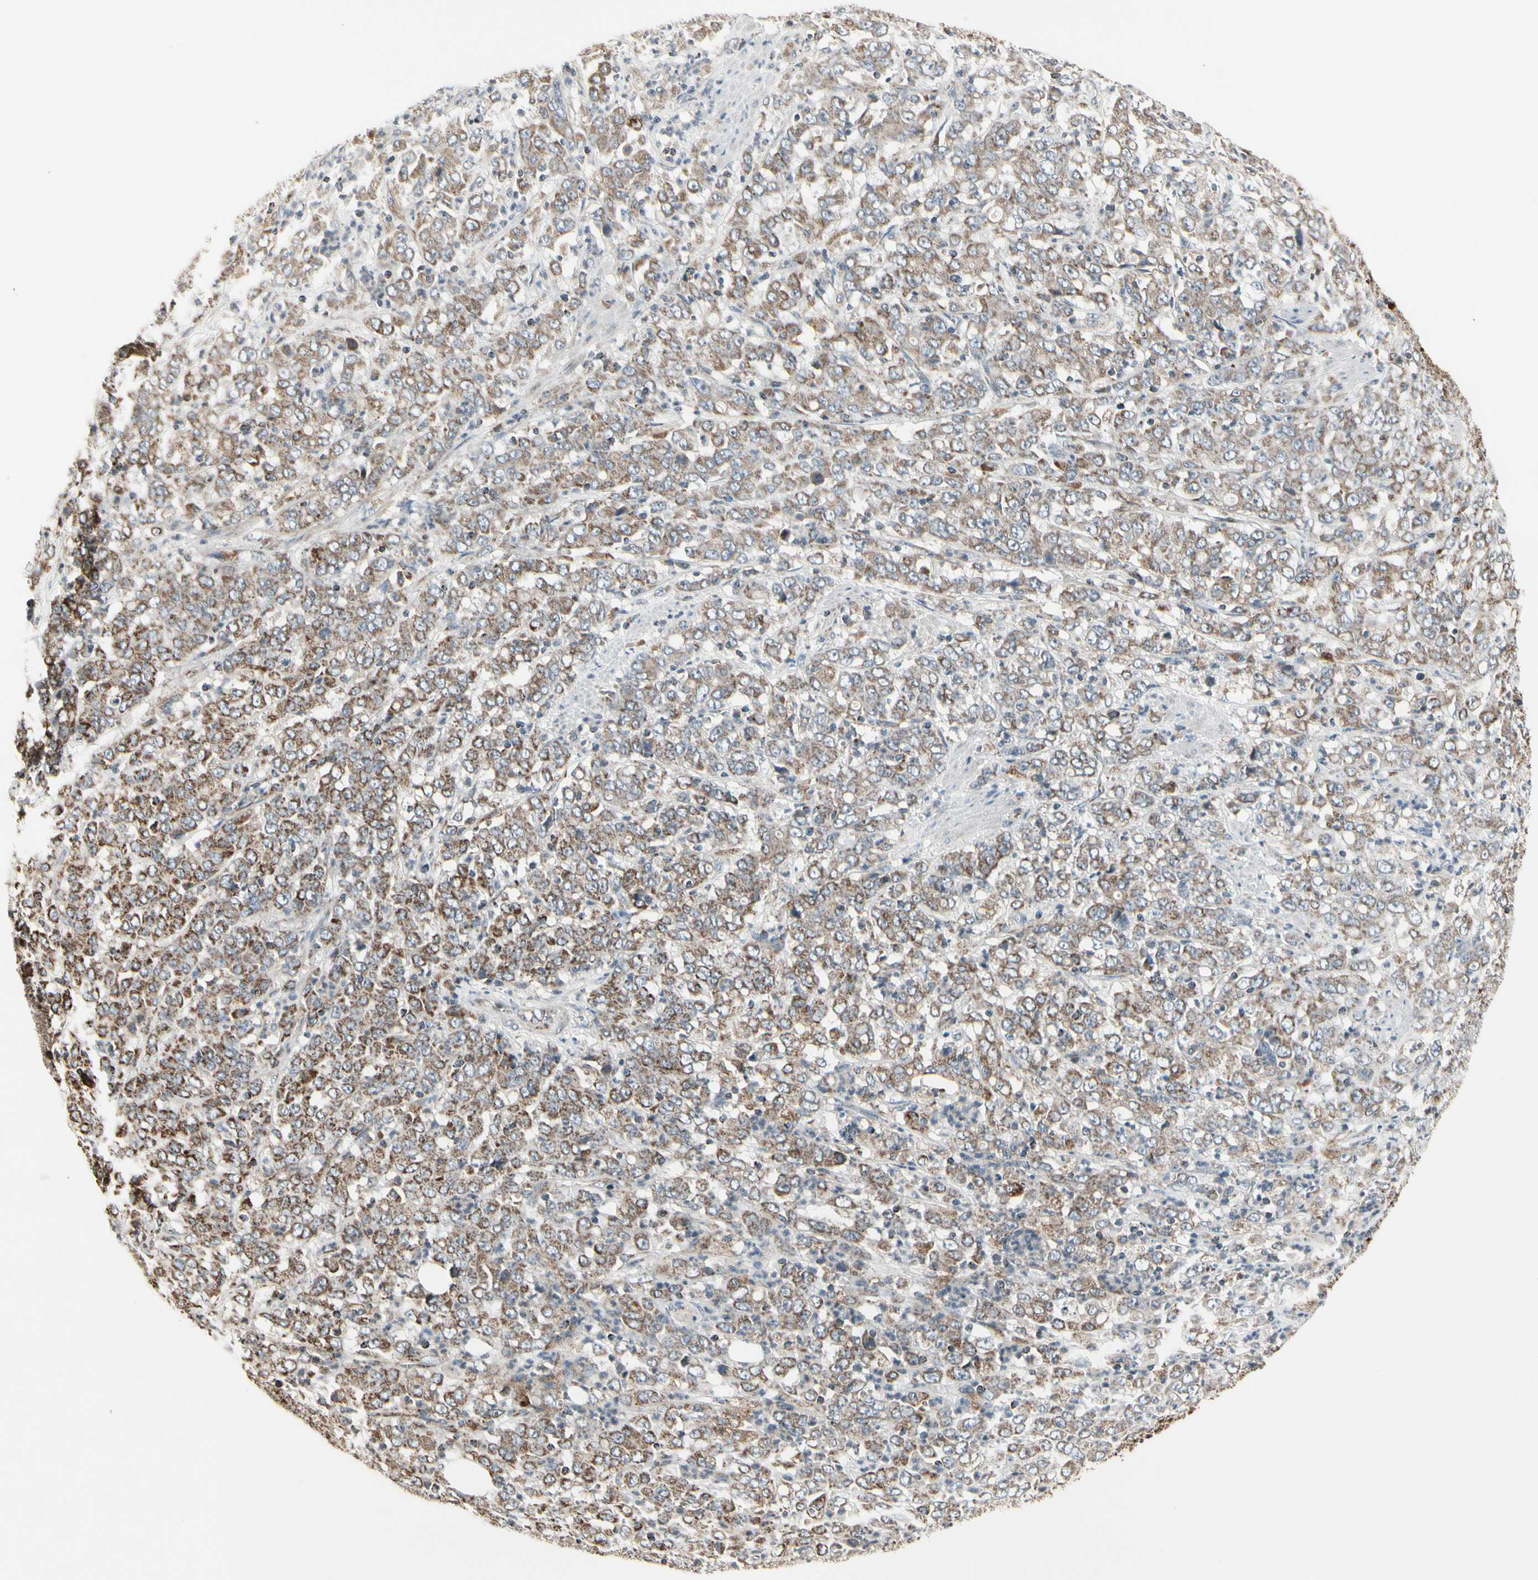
{"staining": {"intensity": "moderate", "quantity": ">75%", "location": "cytoplasmic/membranous"}, "tissue": "stomach cancer", "cell_type": "Tumor cells", "image_type": "cancer", "snomed": [{"axis": "morphology", "description": "Adenocarcinoma, NOS"}, {"axis": "topography", "description": "Stomach, lower"}], "caption": "Human adenocarcinoma (stomach) stained with a brown dye shows moderate cytoplasmic/membranous positive staining in approximately >75% of tumor cells.", "gene": "TMEM176A", "patient": {"sex": "female", "age": 71}}